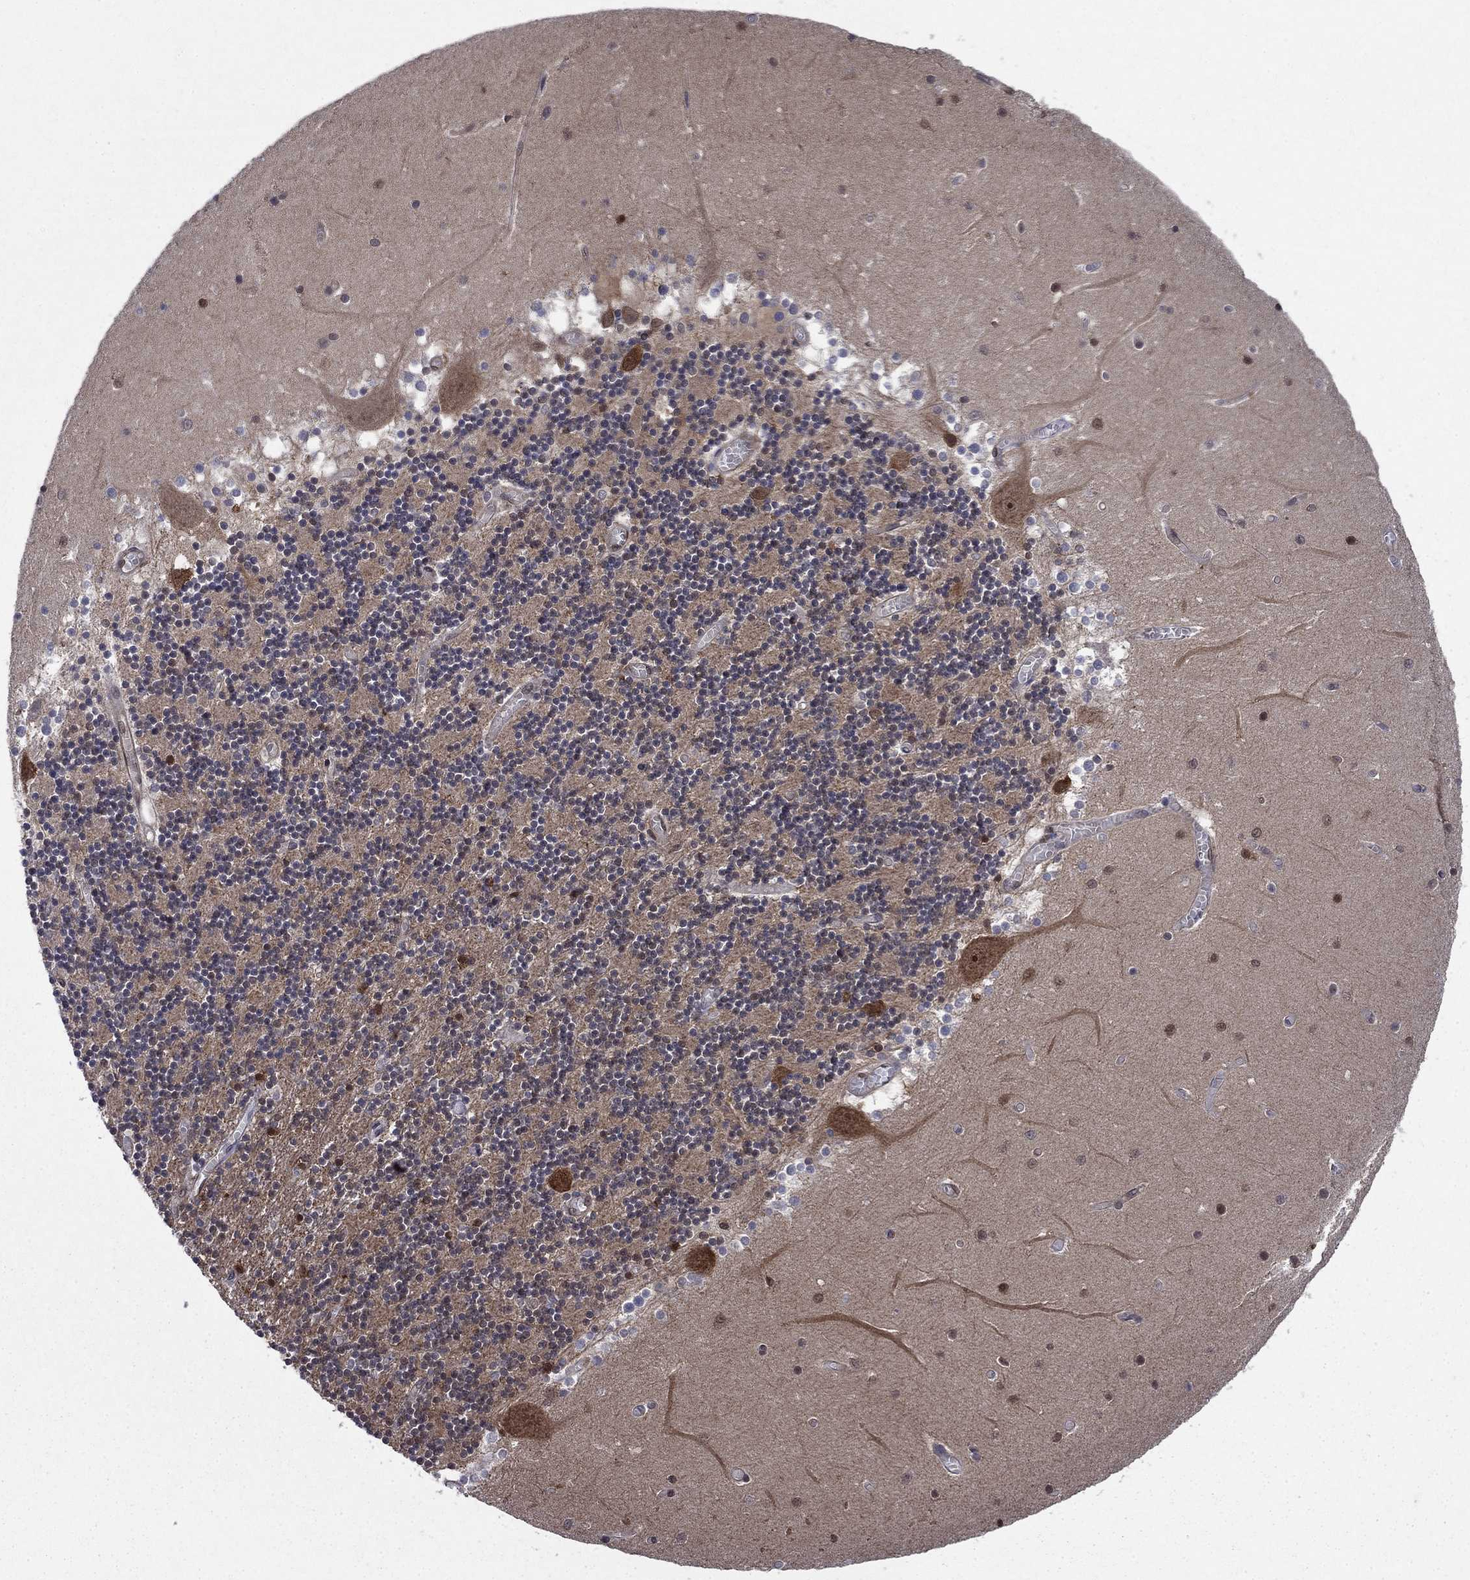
{"staining": {"intensity": "moderate", "quantity": "25%-75%", "location": "nuclear"}, "tissue": "cerebellum", "cell_type": "Cells in granular layer", "image_type": "normal", "snomed": [{"axis": "morphology", "description": "Normal tissue, NOS"}, {"axis": "topography", "description": "Cerebellum"}], "caption": "Immunohistochemical staining of normal cerebellum shows moderate nuclear protein positivity in about 25%-75% of cells in granular layer.", "gene": "CACYBP", "patient": {"sex": "female", "age": 28}}